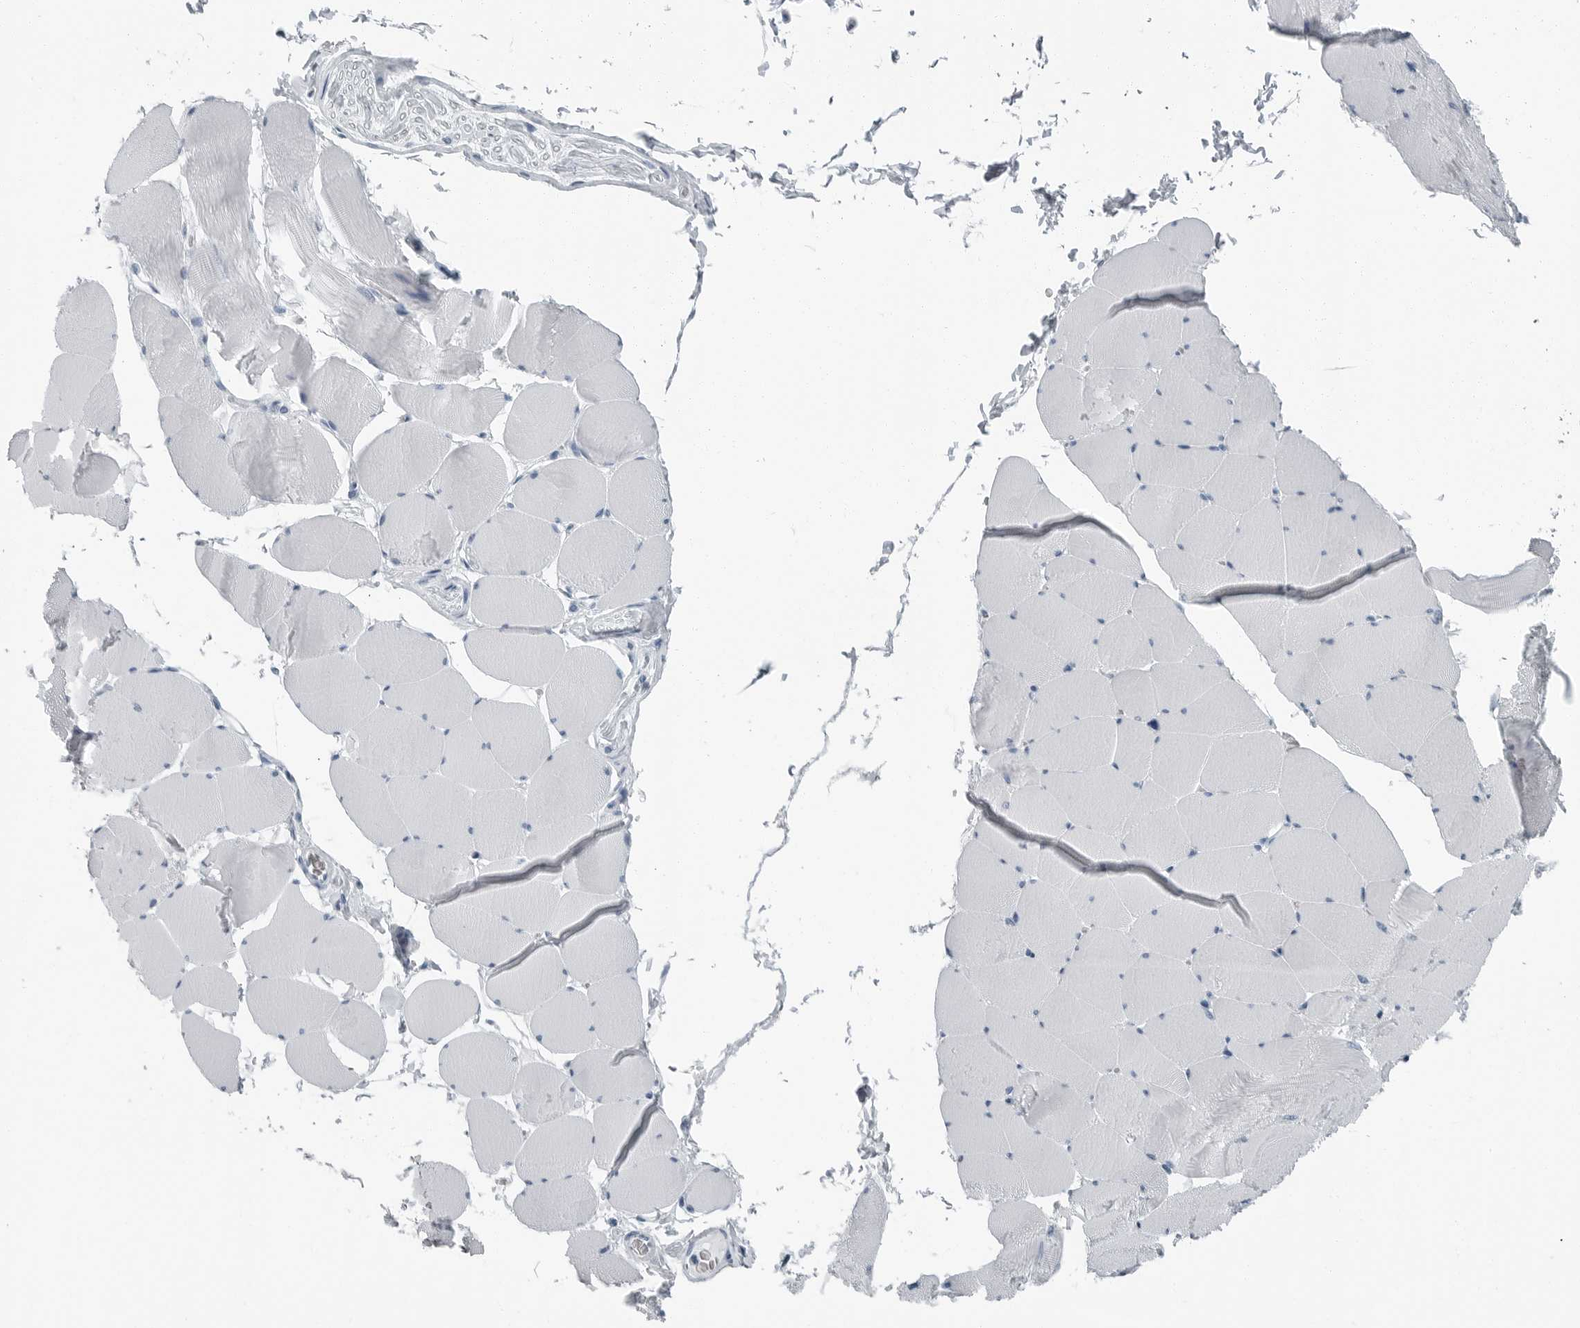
{"staining": {"intensity": "negative", "quantity": "none", "location": "none"}, "tissue": "skeletal muscle", "cell_type": "Myocytes", "image_type": "normal", "snomed": [{"axis": "morphology", "description": "Normal tissue, NOS"}, {"axis": "topography", "description": "Skeletal muscle"}], "caption": "High power microscopy photomicrograph of an immunohistochemistry (IHC) micrograph of normal skeletal muscle, revealing no significant staining in myocytes. (DAB immunohistochemistry (IHC) with hematoxylin counter stain).", "gene": "FABP6", "patient": {"sex": "male", "age": 62}}